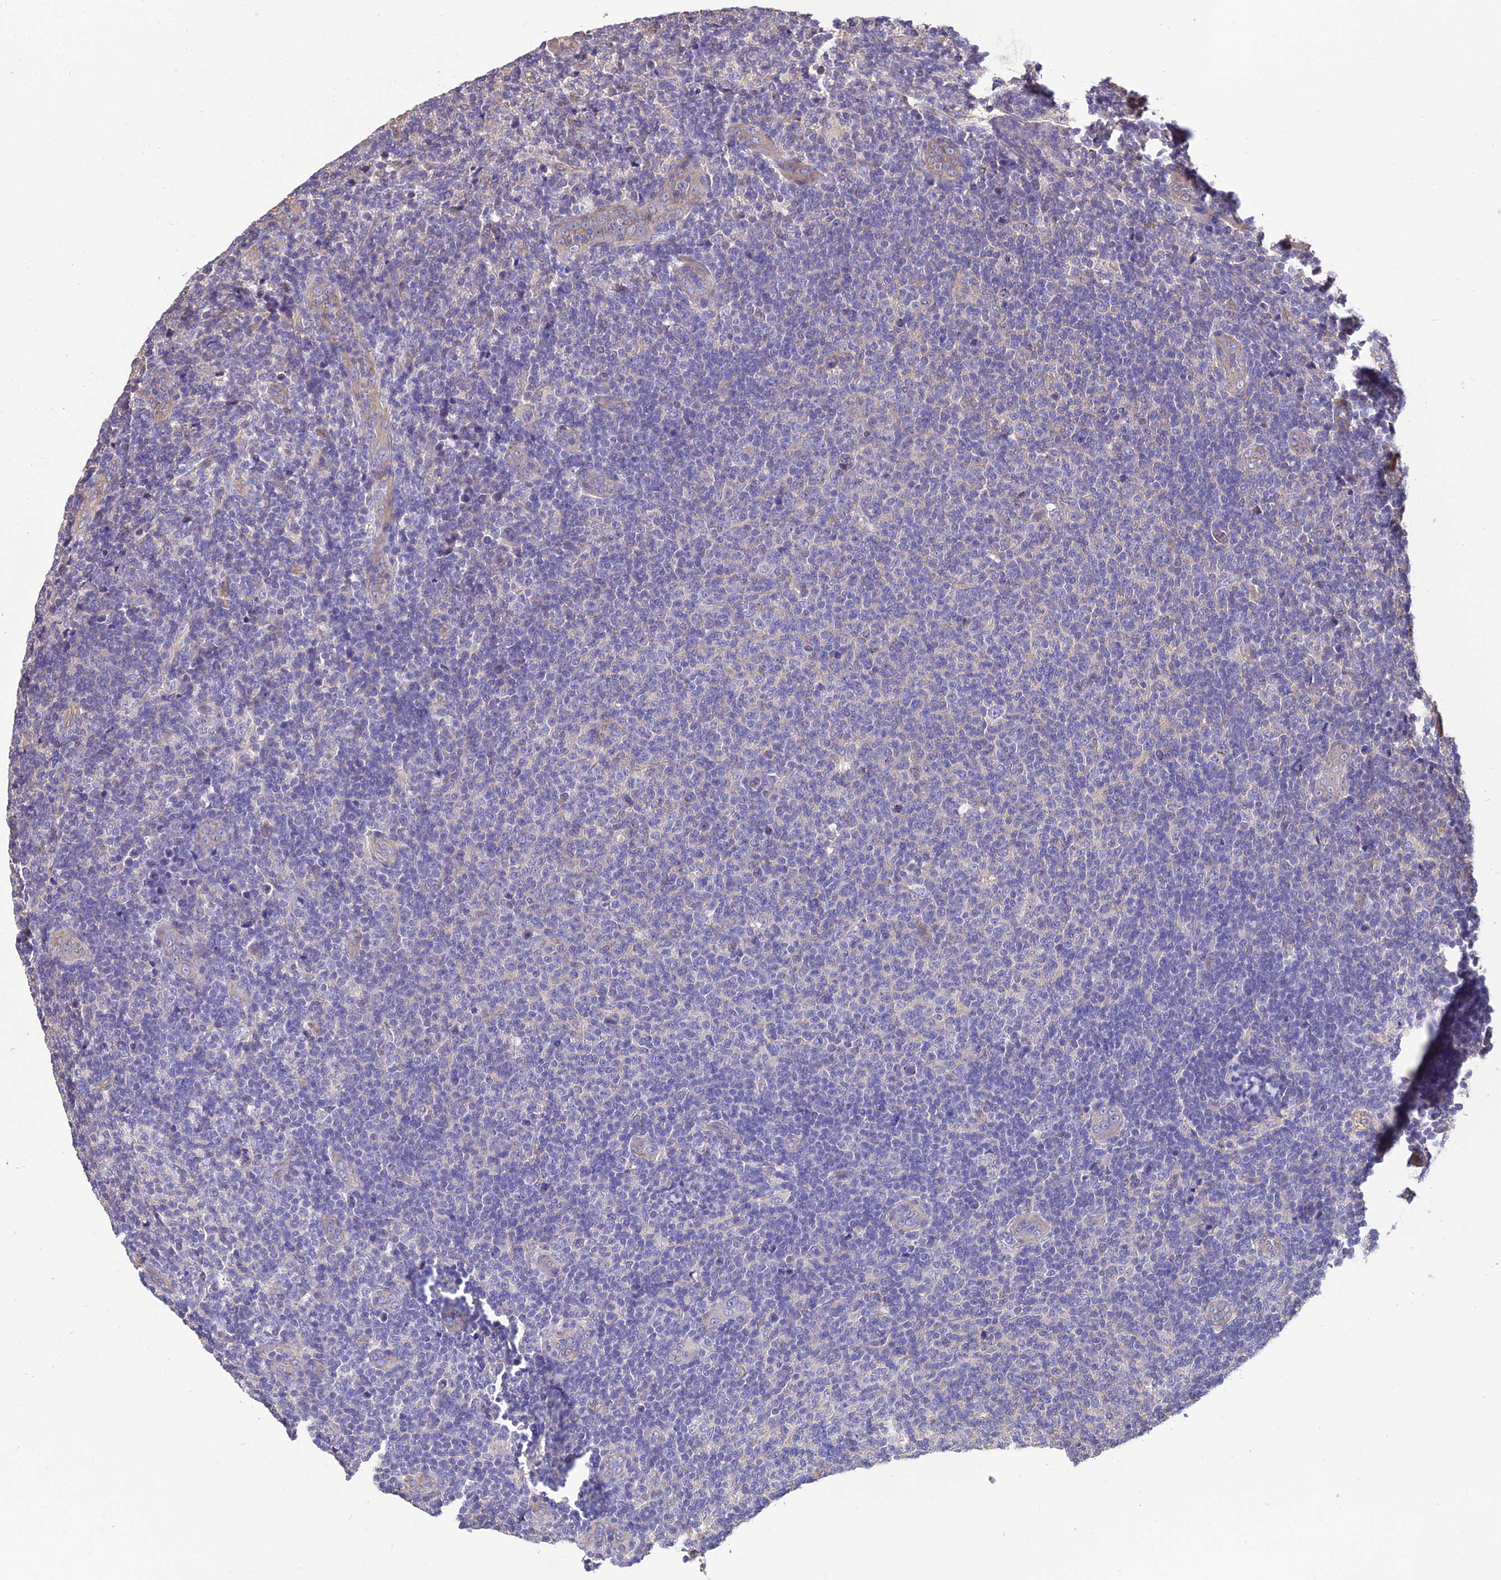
{"staining": {"intensity": "negative", "quantity": "none", "location": "none"}, "tissue": "lymphoma", "cell_type": "Tumor cells", "image_type": "cancer", "snomed": [{"axis": "morphology", "description": "Malignant lymphoma, non-Hodgkin's type, Low grade"}, {"axis": "topography", "description": "Lymph node"}], "caption": "The histopathology image displays no staining of tumor cells in lymphoma. (Brightfield microscopy of DAB IHC at high magnification).", "gene": "CALM2", "patient": {"sex": "male", "age": 66}}